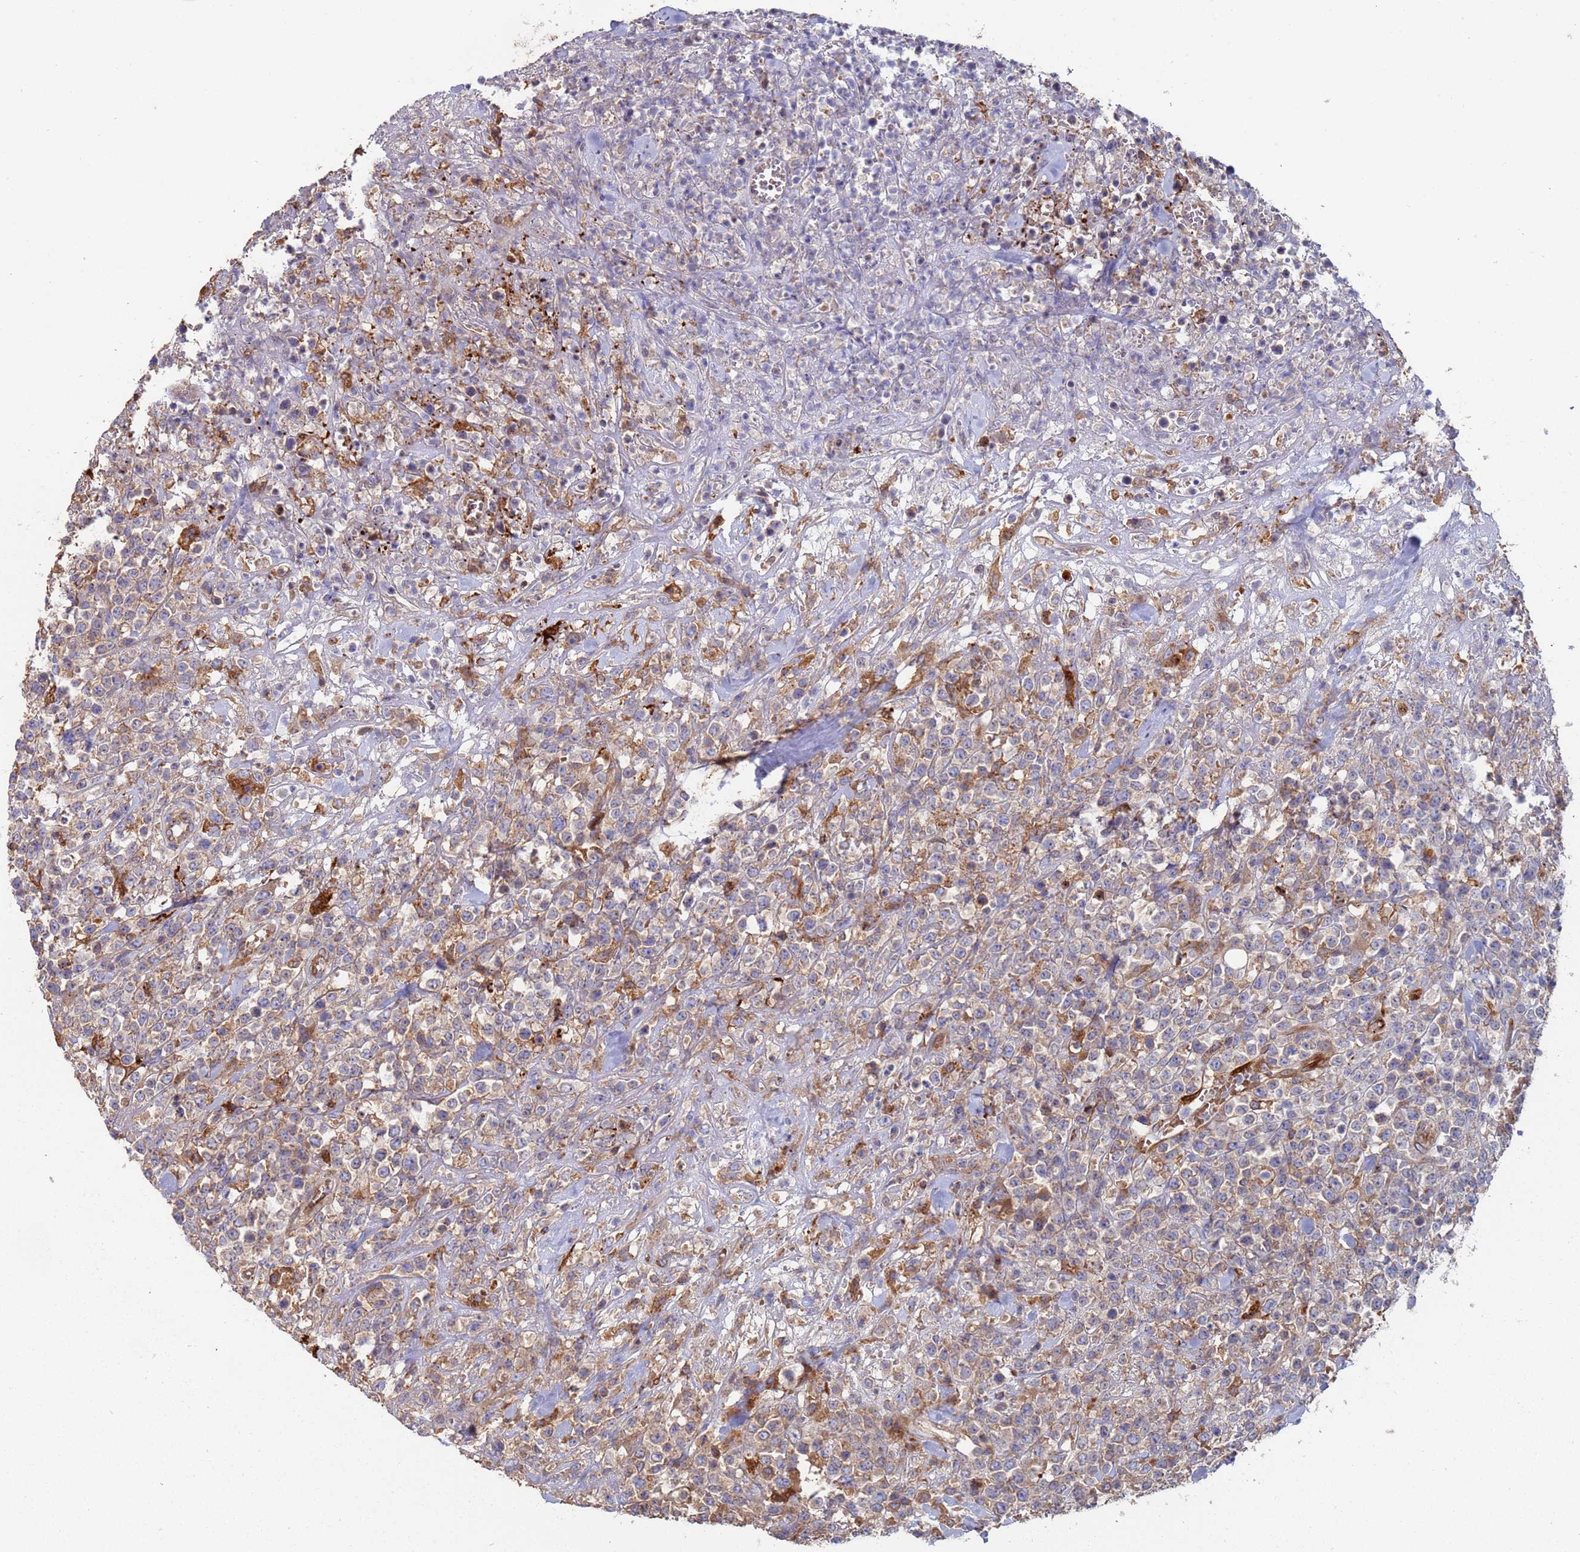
{"staining": {"intensity": "negative", "quantity": "none", "location": "none"}, "tissue": "lymphoma", "cell_type": "Tumor cells", "image_type": "cancer", "snomed": [{"axis": "morphology", "description": "Malignant lymphoma, non-Hodgkin's type, High grade"}, {"axis": "topography", "description": "Colon"}], "caption": "Tumor cells show no significant positivity in malignant lymphoma, non-Hodgkin's type (high-grade). (DAB (3,3'-diaminobenzidine) immunohistochemistry with hematoxylin counter stain).", "gene": "MALRD1", "patient": {"sex": "female", "age": 53}}